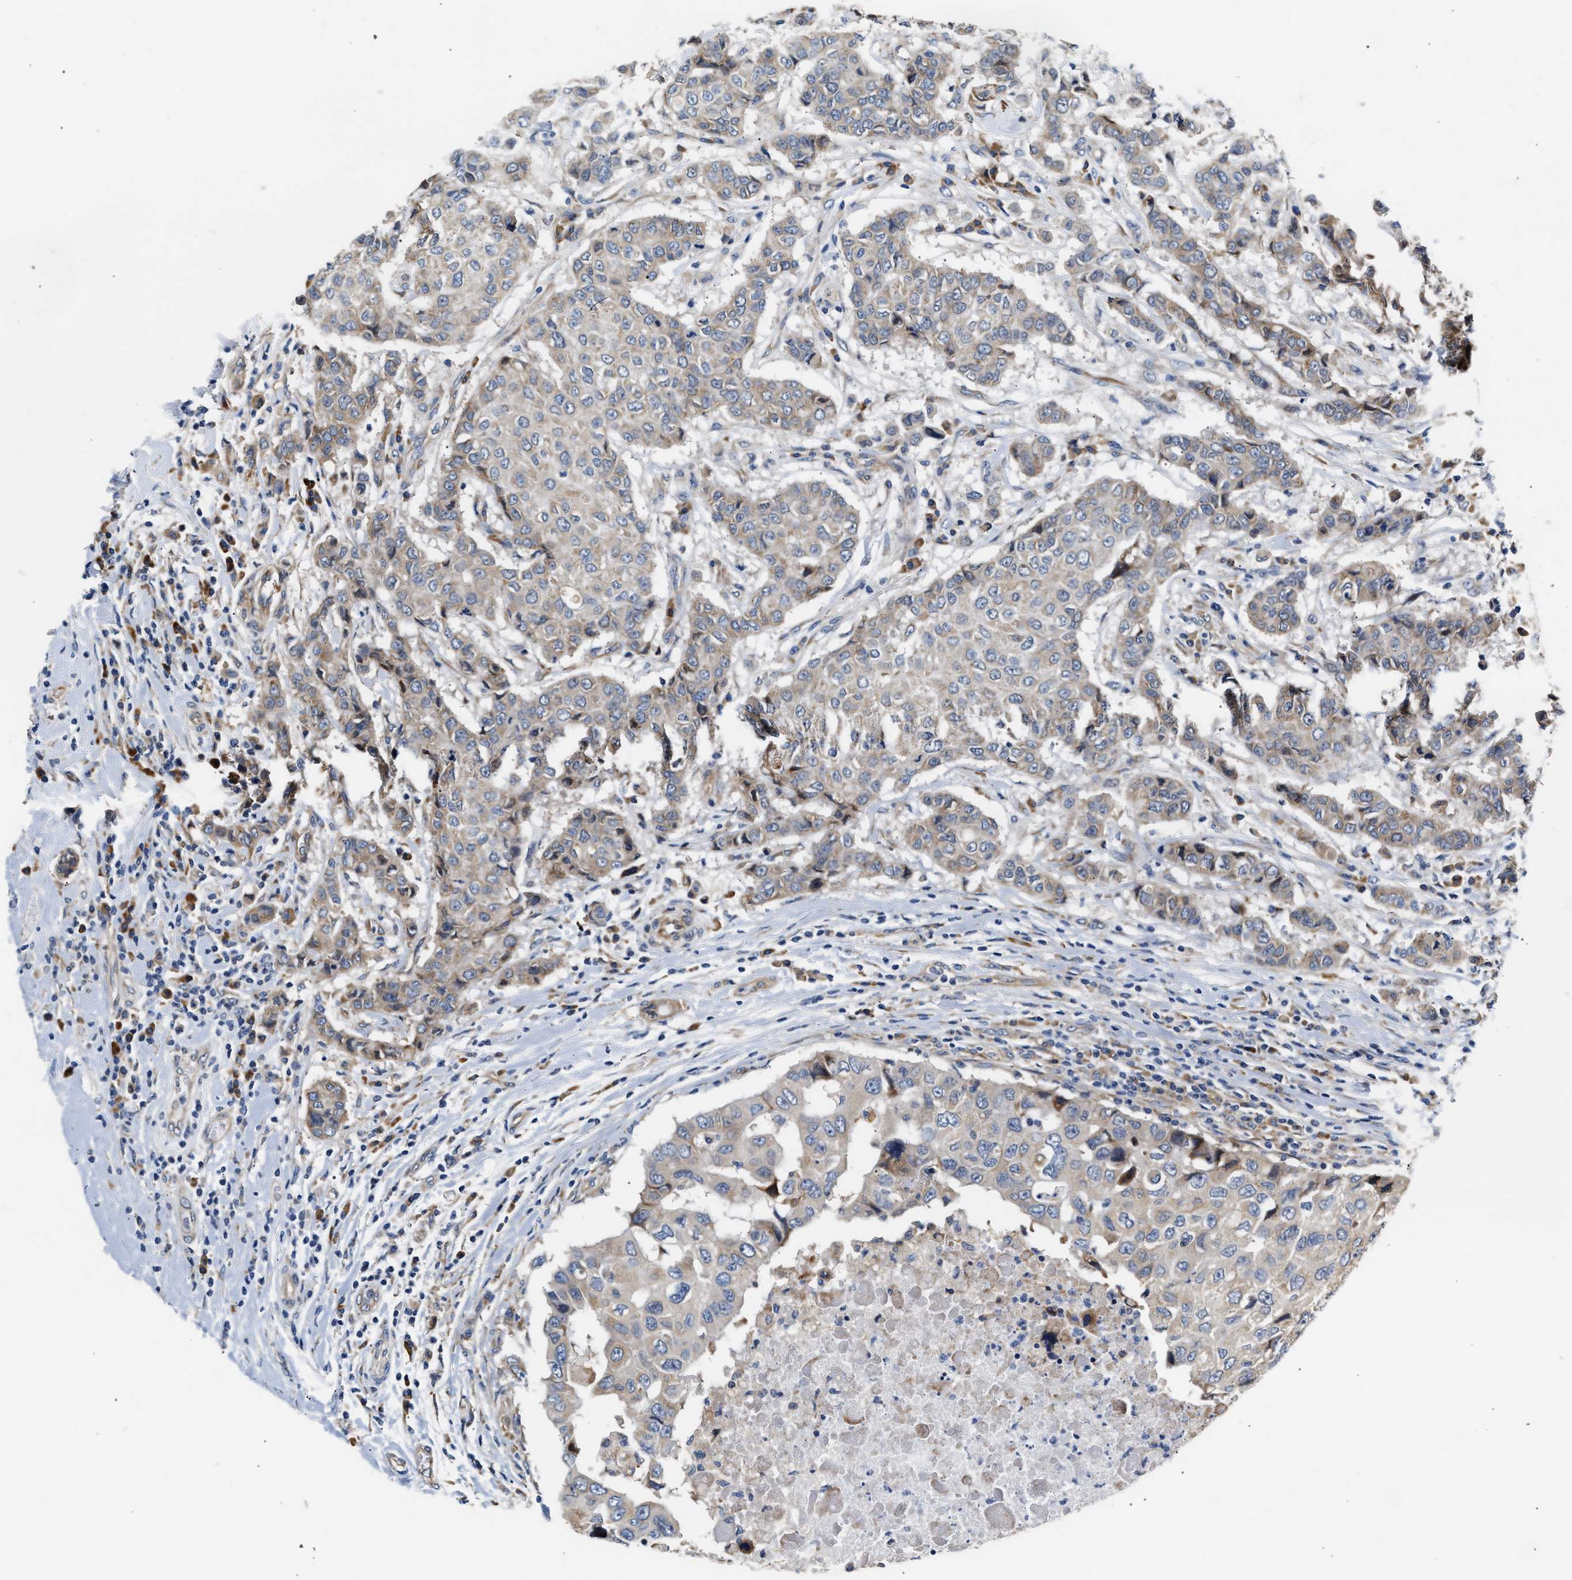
{"staining": {"intensity": "weak", "quantity": "25%-75%", "location": "cytoplasmic/membranous"}, "tissue": "breast cancer", "cell_type": "Tumor cells", "image_type": "cancer", "snomed": [{"axis": "morphology", "description": "Duct carcinoma"}, {"axis": "topography", "description": "Breast"}], "caption": "The photomicrograph reveals immunohistochemical staining of breast cancer. There is weak cytoplasmic/membranous staining is identified in about 25%-75% of tumor cells.", "gene": "IFT74", "patient": {"sex": "female", "age": 27}}